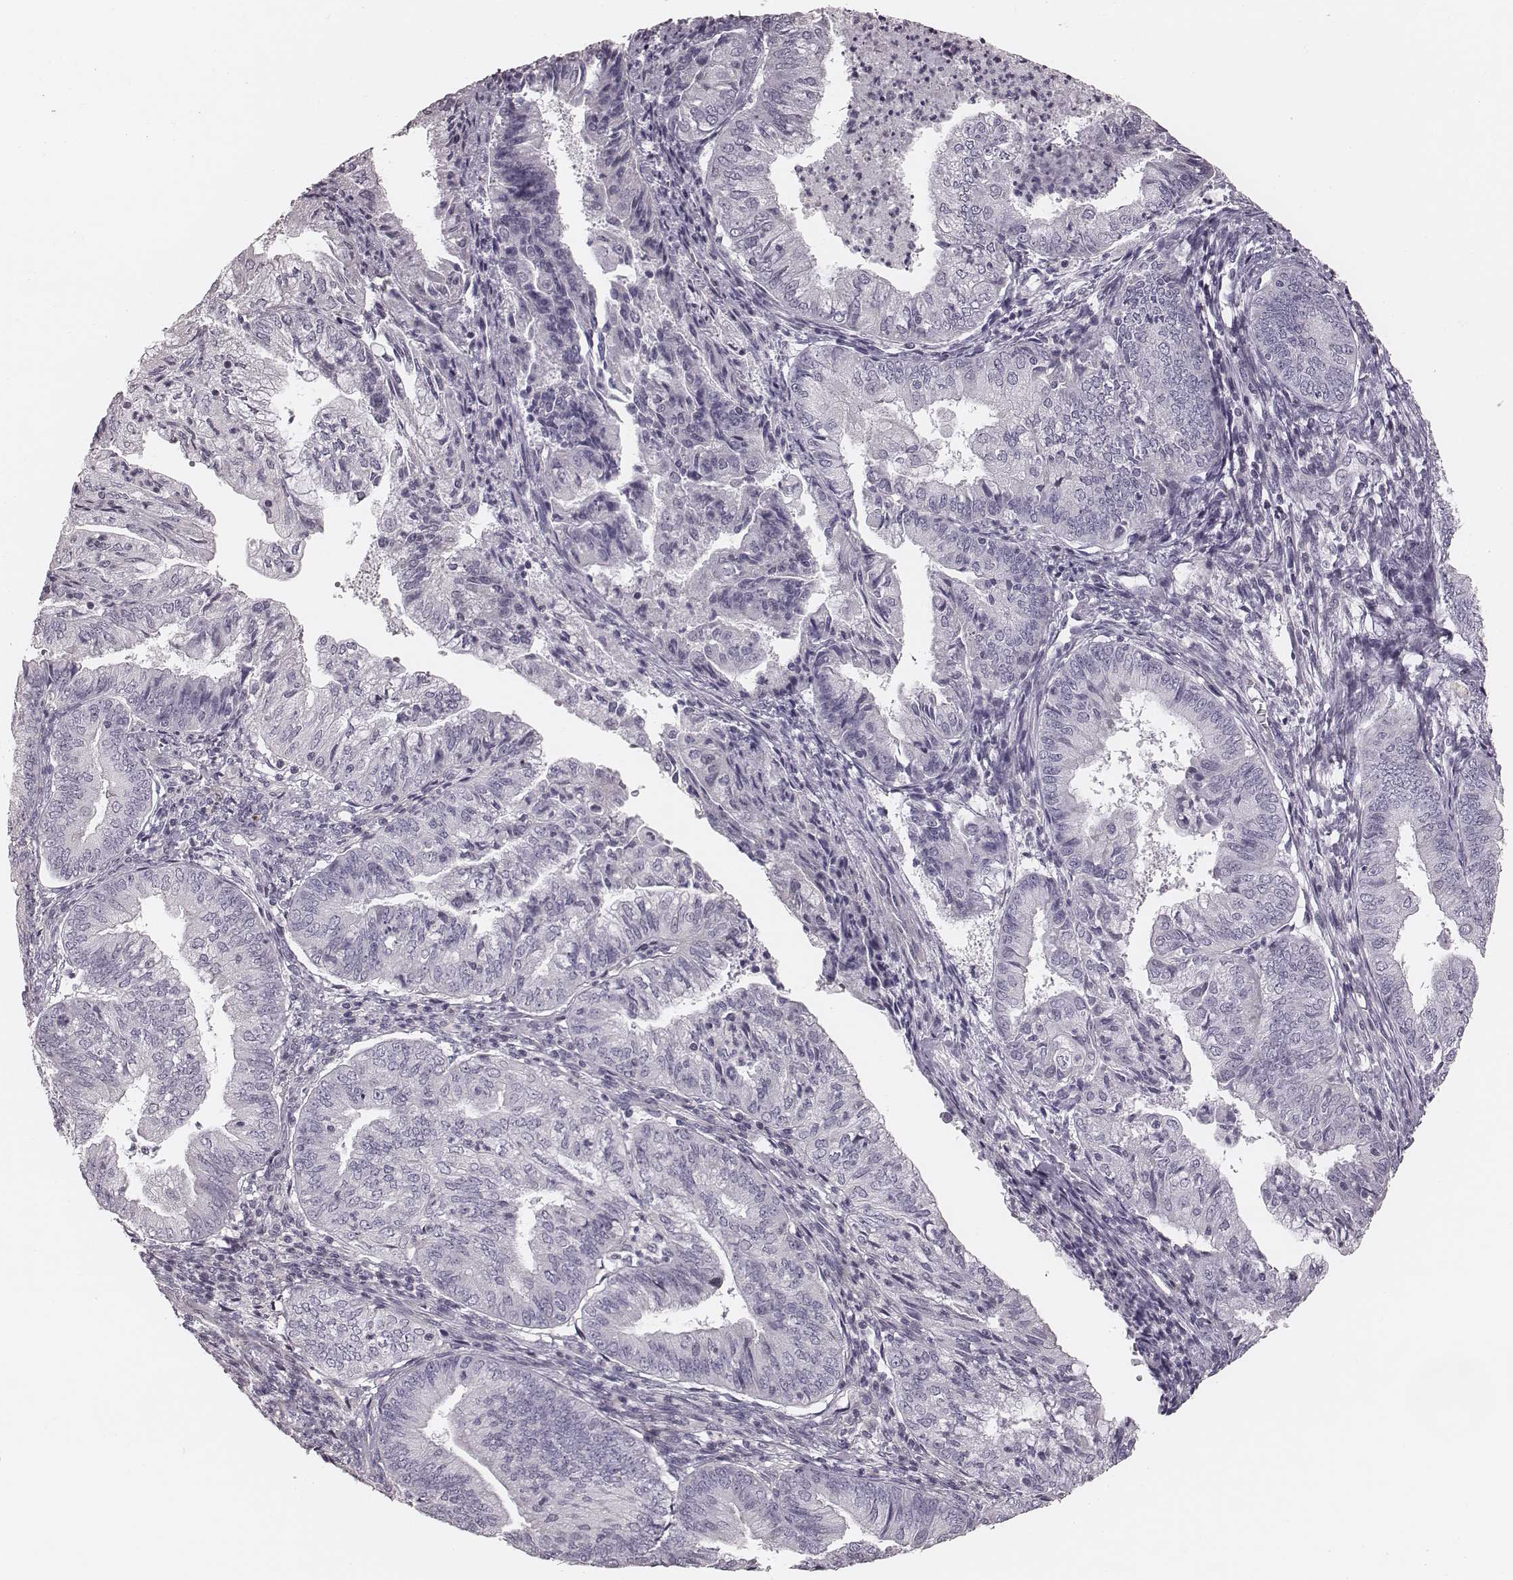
{"staining": {"intensity": "negative", "quantity": "none", "location": "none"}, "tissue": "endometrial cancer", "cell_type": "Tumor cells", "image_type": "cancer", "snomed": [{"axis": "morphology", "description": "Adenocarcinoma, NOS"}, {"axis": "topography", "description": "Endometrium"}], "caption": "Tumor cells show no significant protein staining in adenocarcinoma (endometrial).", "gene": "S100Z", "patient": {"sex": "female", "age": 55}}